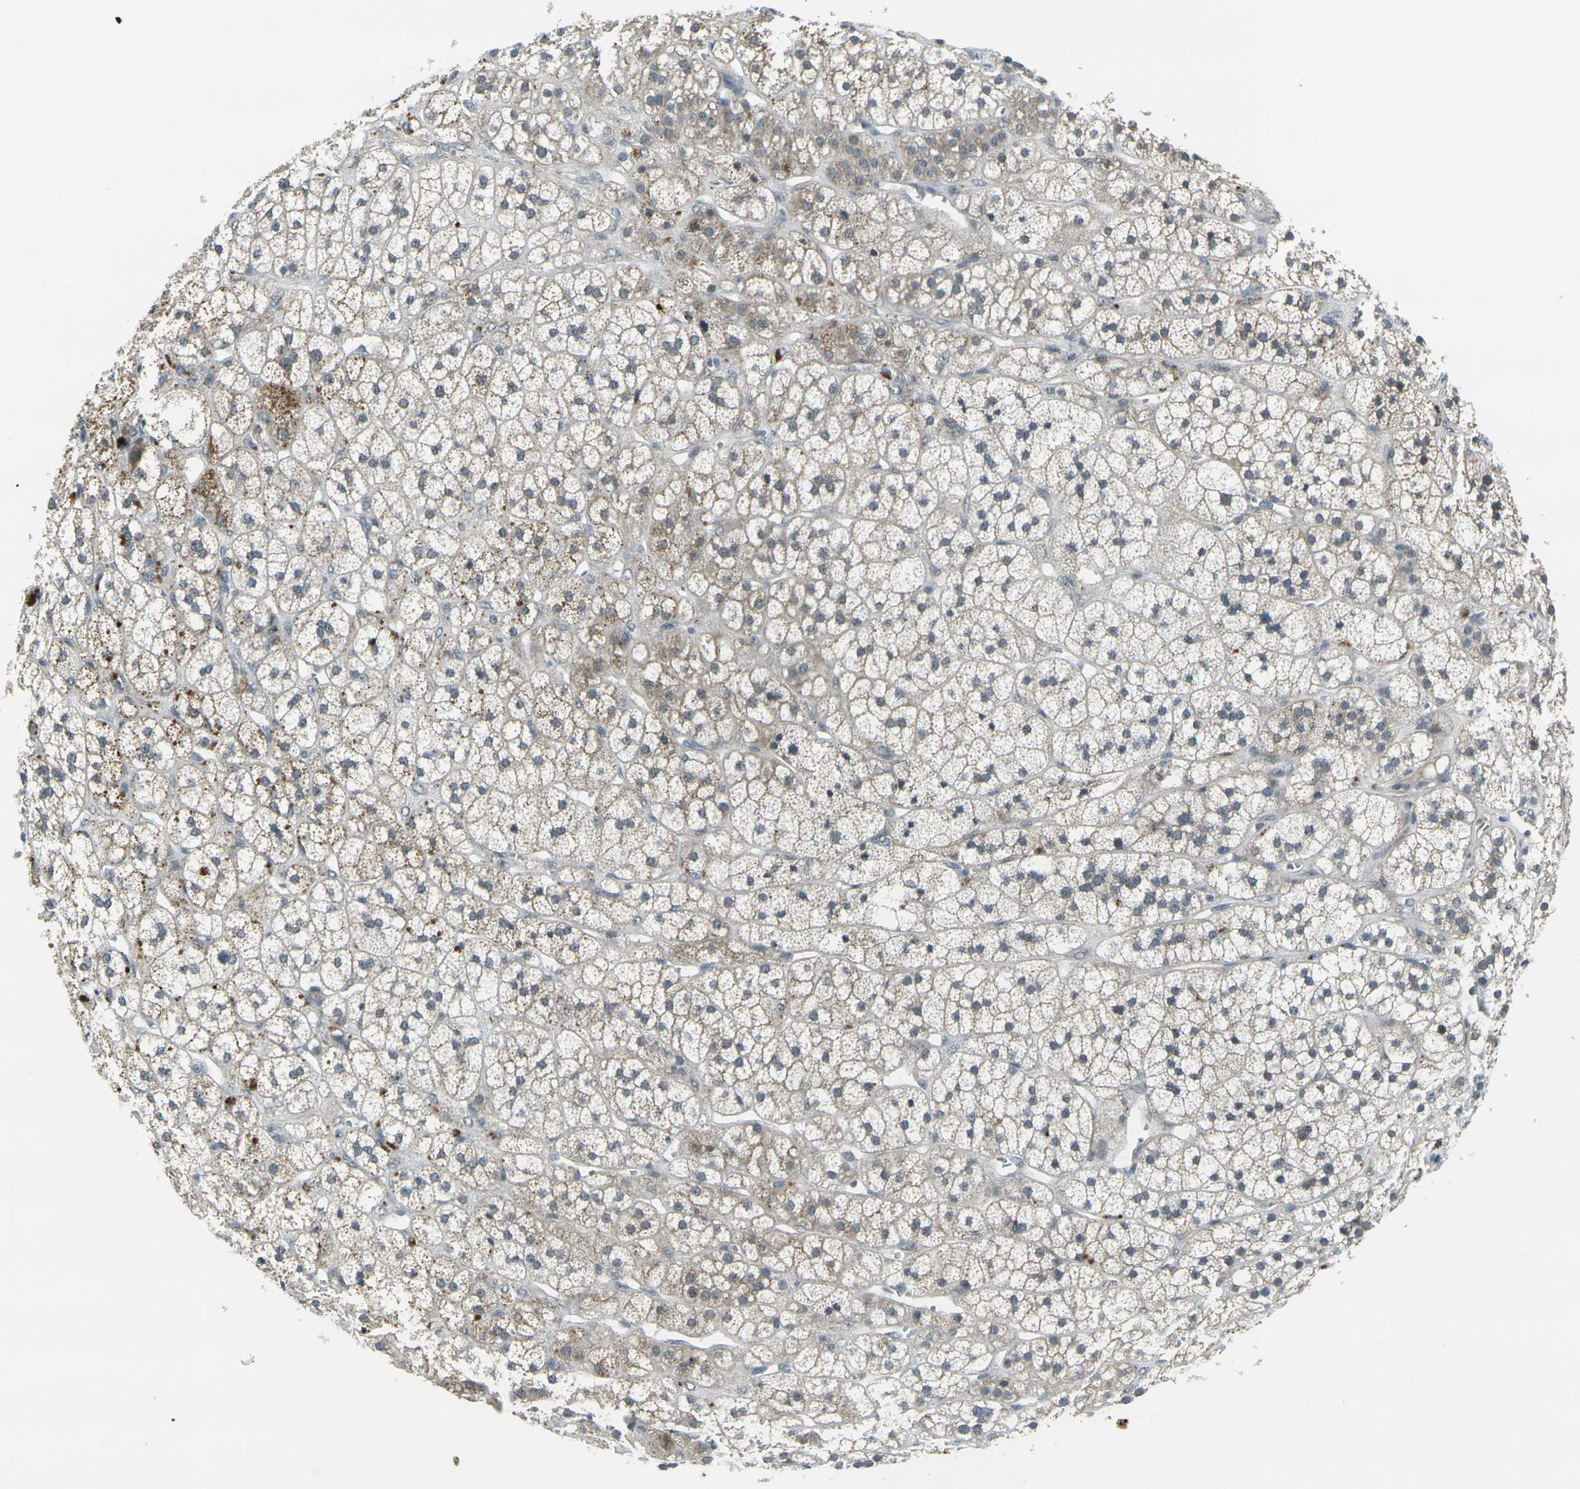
{"staining": {"intensity": "strong", "quantity": "25%-75%", "location": "cytoplasmic/membranous,nuclear"}, "tissue": "adrenal gland", "cell_type": "Glandular cells", "image_type": "normal", "snomed": [{"axis": "morphology", "description": "Normal tissue, NOS"}, {"axis": "topography", "description": "Adrenal gland"}], "caption": "Adrenal gland stained with IHC exhibits strong cytoplasmic/membranous,nuclear positivity in approximately 25%-75% of glandular cells.", "gene": "GPR19", "patient": {"sex": "male", "age": 56}}